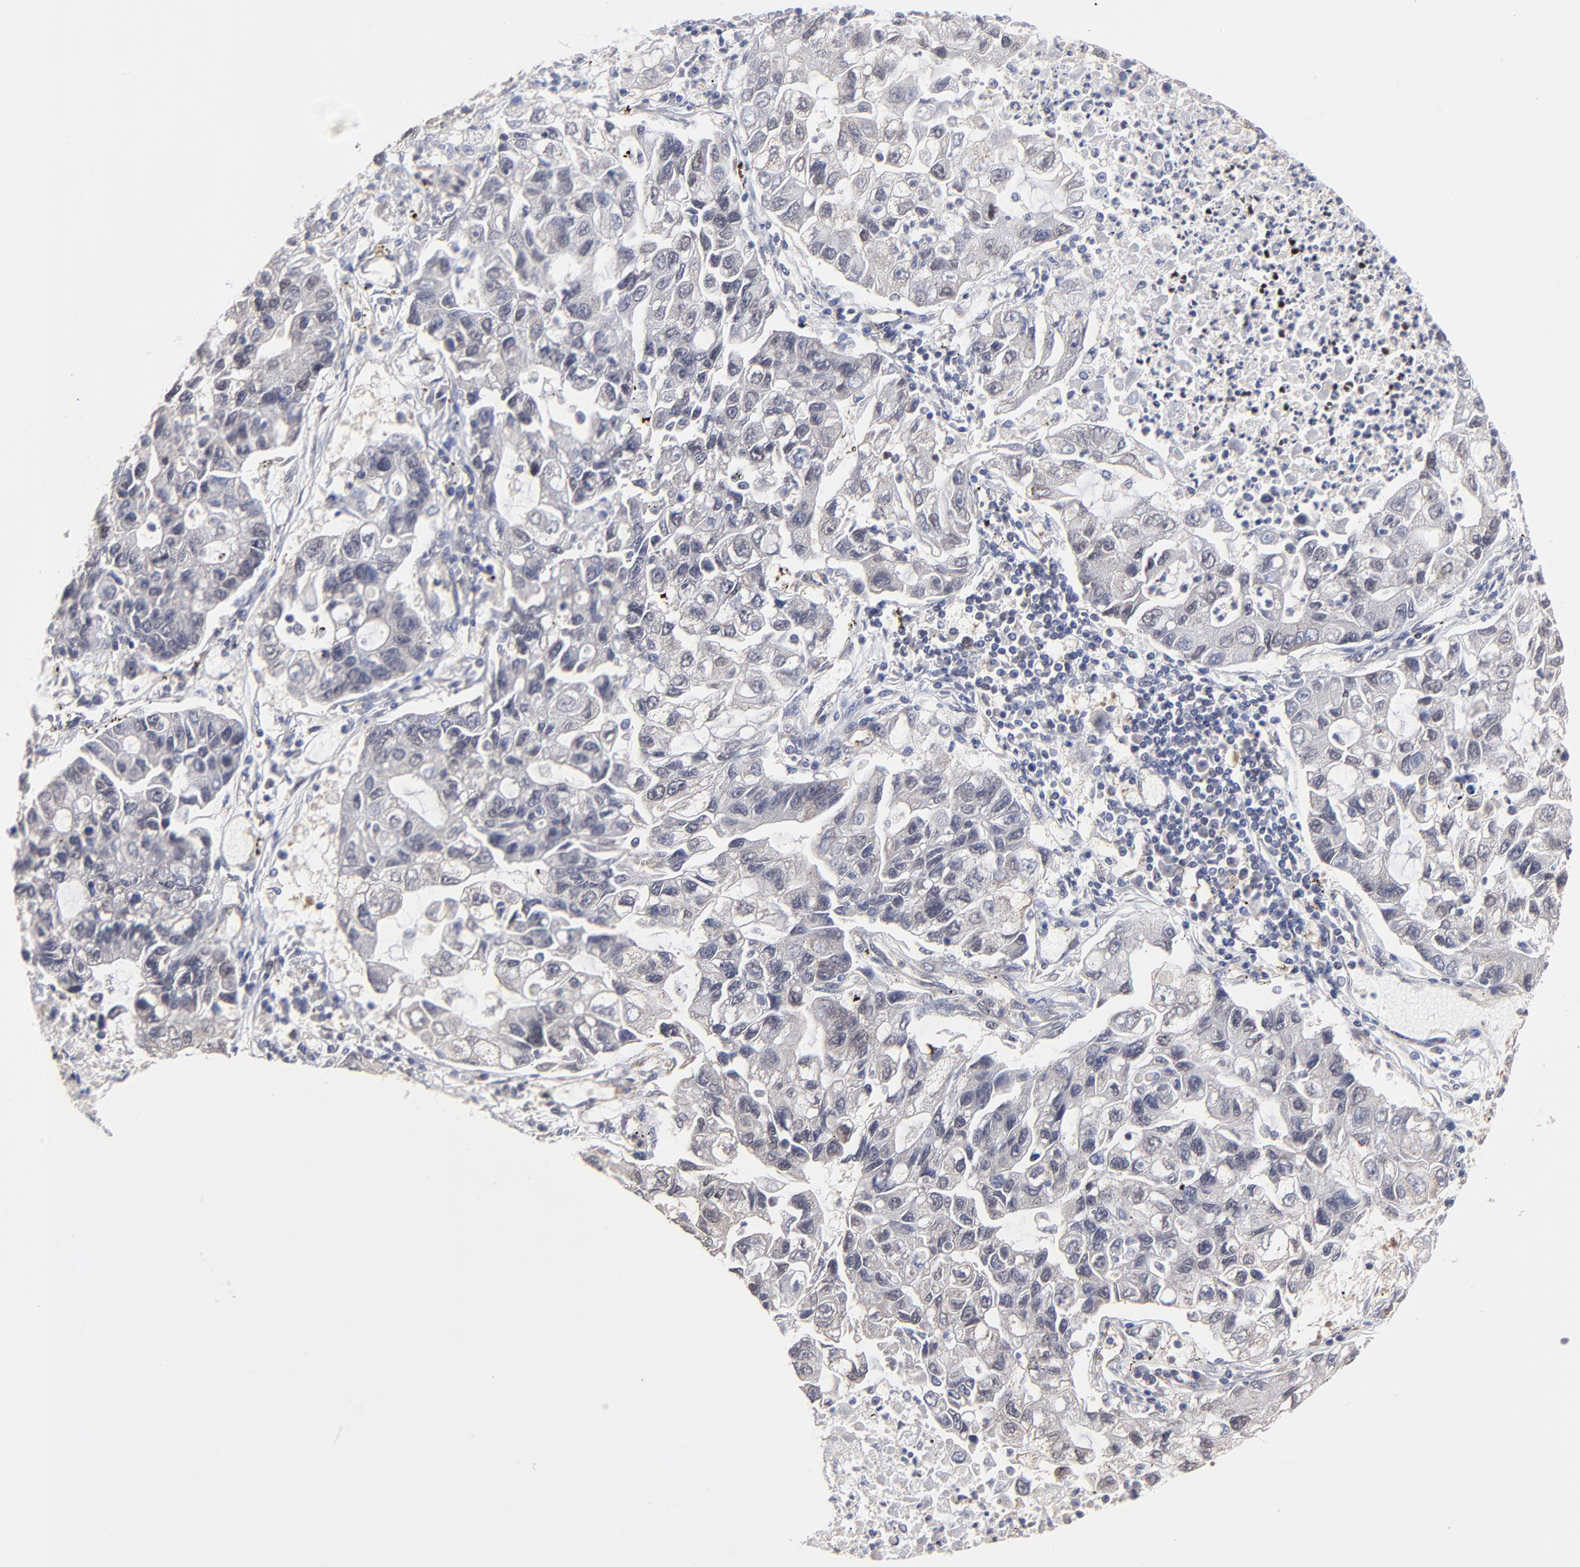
{"staining": {"intensity": "weak", "quantity": "<25%", "location": "cytoplasmic/membranous"}, "tissue": "lung cancer", "cell_type": "Tumor cells", "image_type": "cancer", "snomed": [{"axis": "morphology", "description": "Adenocarcinoma, NOS"}, {"axis": "topography", "description": "Lung"}], "caption": "High power microscopy image of an immunohistochemistry micrograph of lung cancer (adenocarcinoma), revealing no significant expression in tumor cells.", "gene": "ZNF157", "patient": {"sex": "female", "age": 51}}